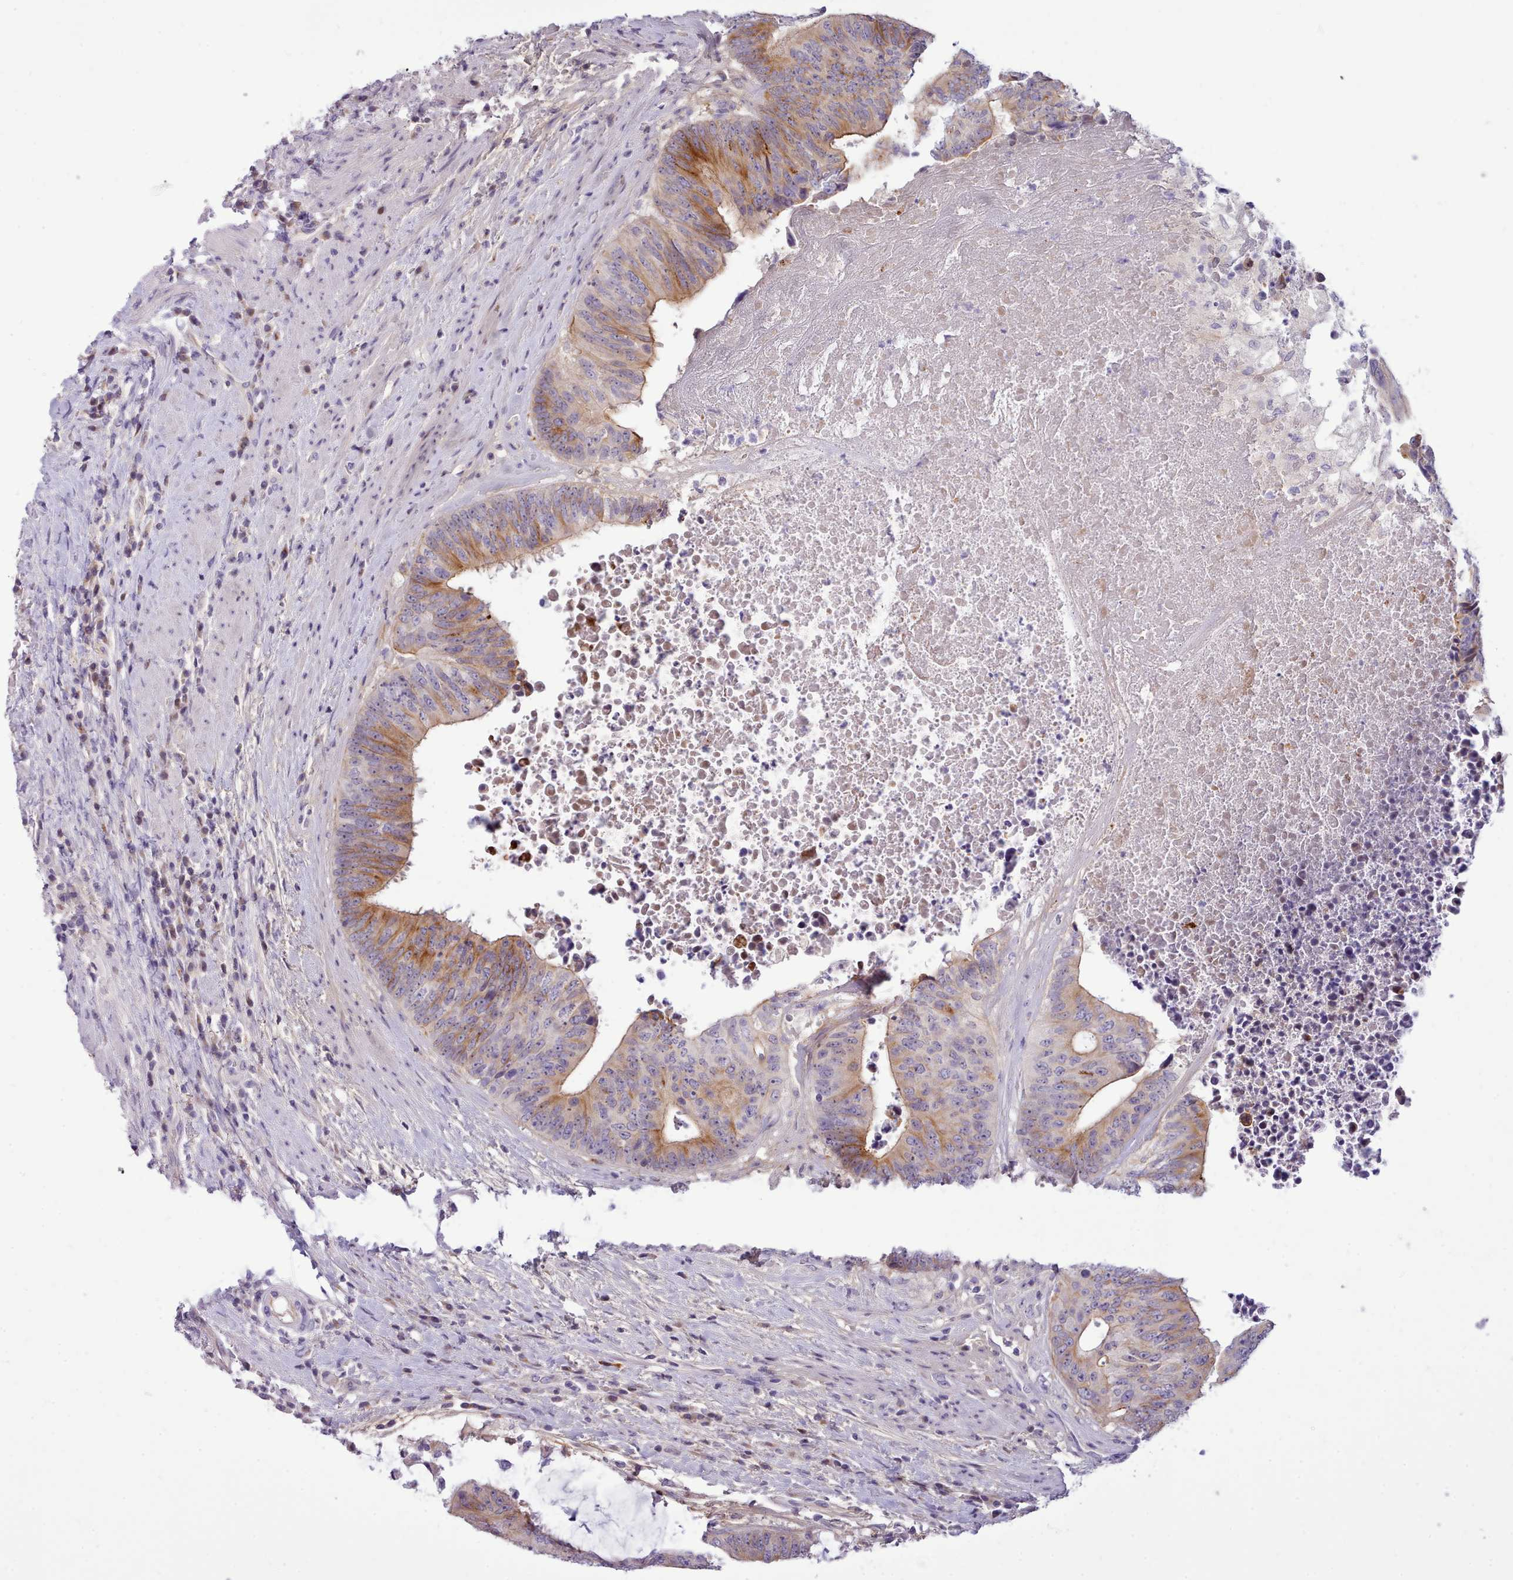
{"staining": {"intensity": "moderate", "quantity": "25%-75%", "location": "cytoplasmic/membranous"}, "tissue": "colorectal cancer", "cell_type": "Tumor cells", "image_type": "cancer", "snomed": [{"axis": "morphology", "description": "Adenocarcinoma, NOS"}, {"axis": "topography", "description": "Rectum"}], "caption": "Protein analysis of colorectal adenocarcinoma tissue displays moderate cytoplasmic/membranous expression in about 25%-75% of tumor cells.", "gene": "CYP2A13", "patient": {"sex": "male", "age": 72}}